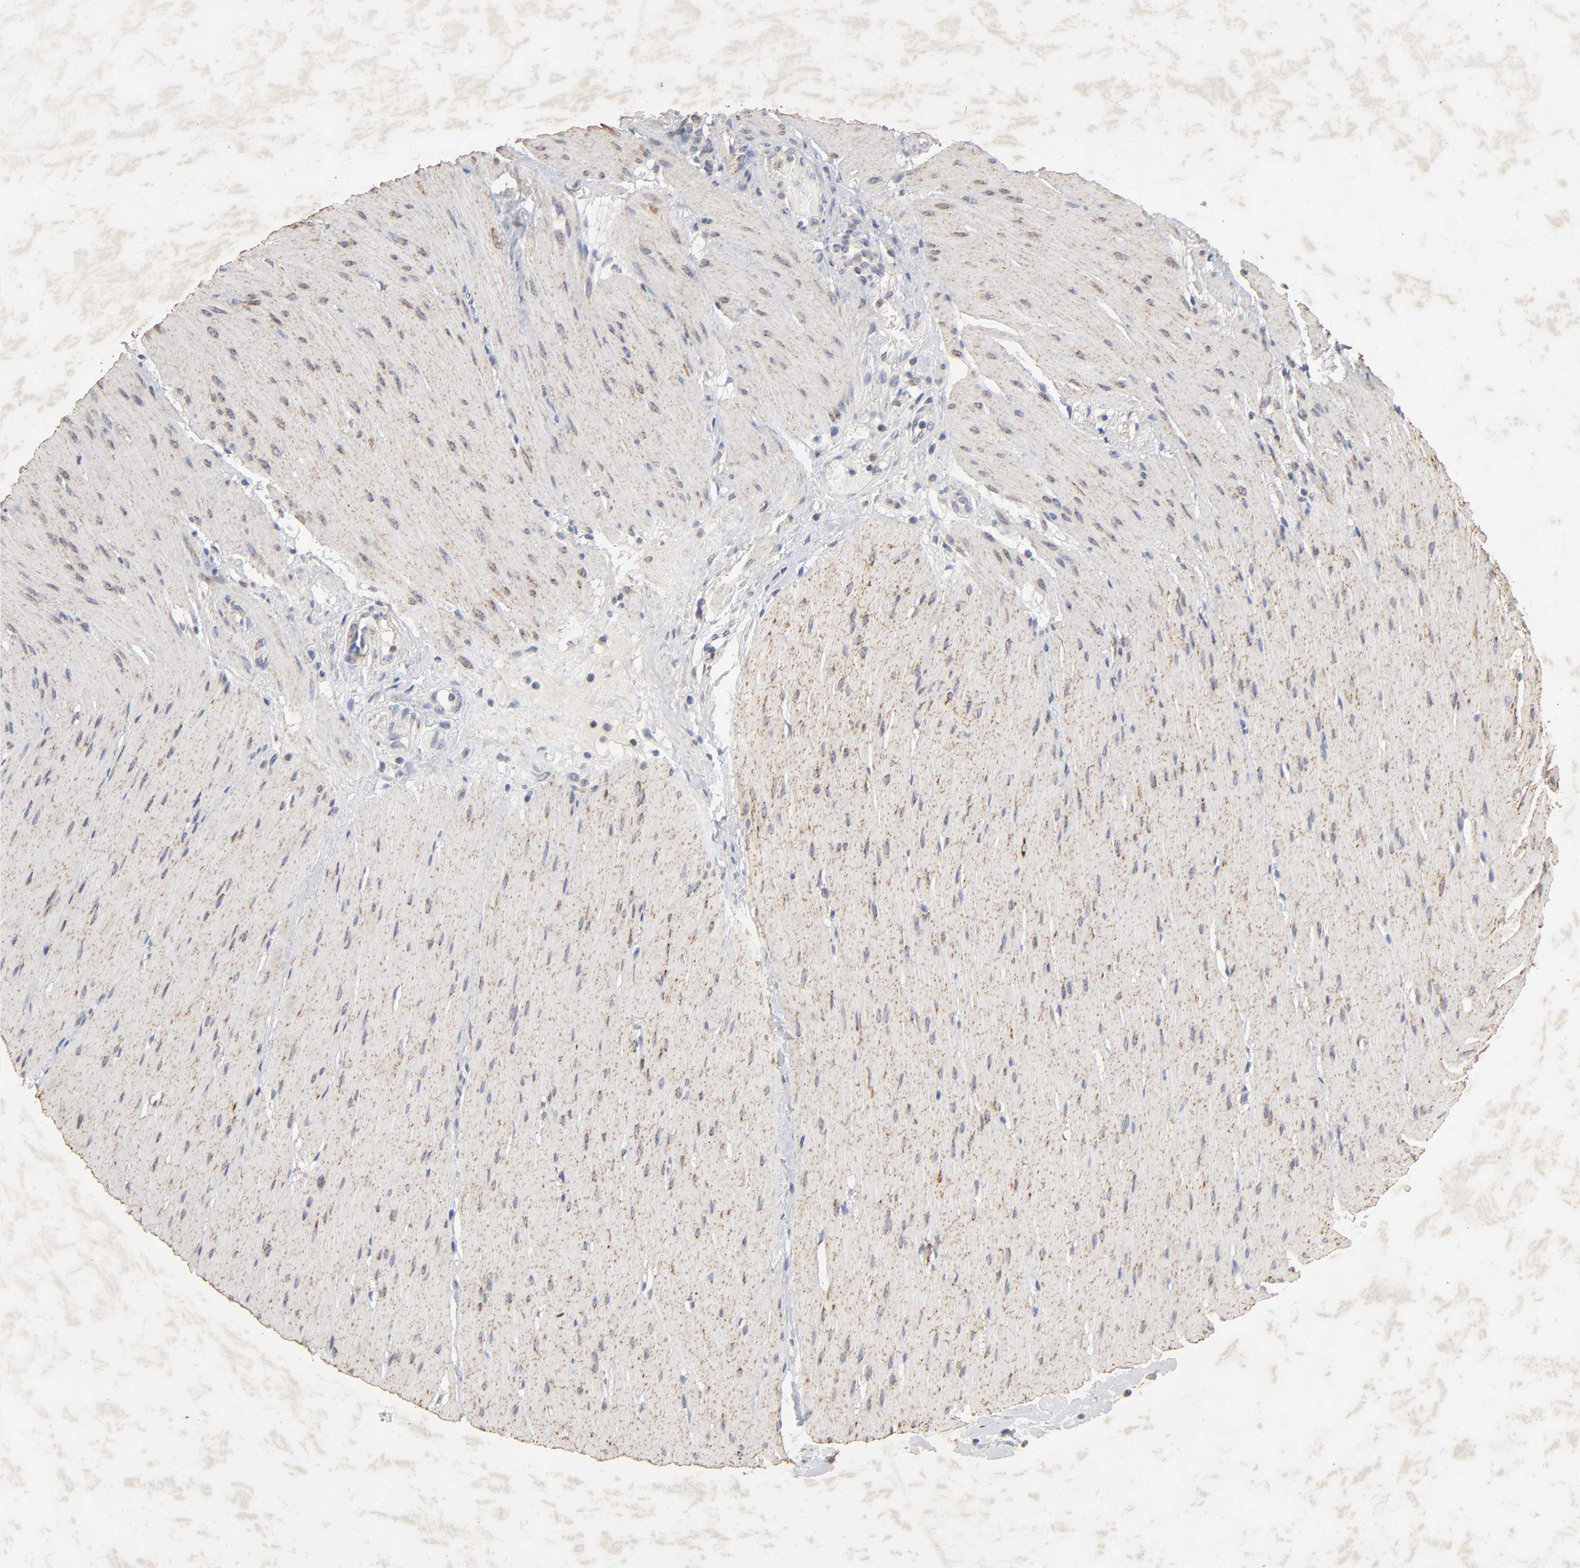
{"staining": {"intensity": "weak", "quantity": ">75%", "location": "cytoplasmic/membranous"}, "tissue": "smooth muscle", "cell_type": "Smooth muscle cells", "image_type": "normal", "snomed": [{"axis": "morphology", "description": "Normal tissue, NOS"}, {"axis": "topography", "description": "Smooth muscle"}, {"axis": "topography", "description": "Colon"}], "caption": "This is an image of IHC staining of unremarkable smooth muscle, which shows weak expression in the cytoplasmic/membranous of smooth muscle cells.", "gene": "CYCS", "patient": {"sex": "male", "age": 67}}